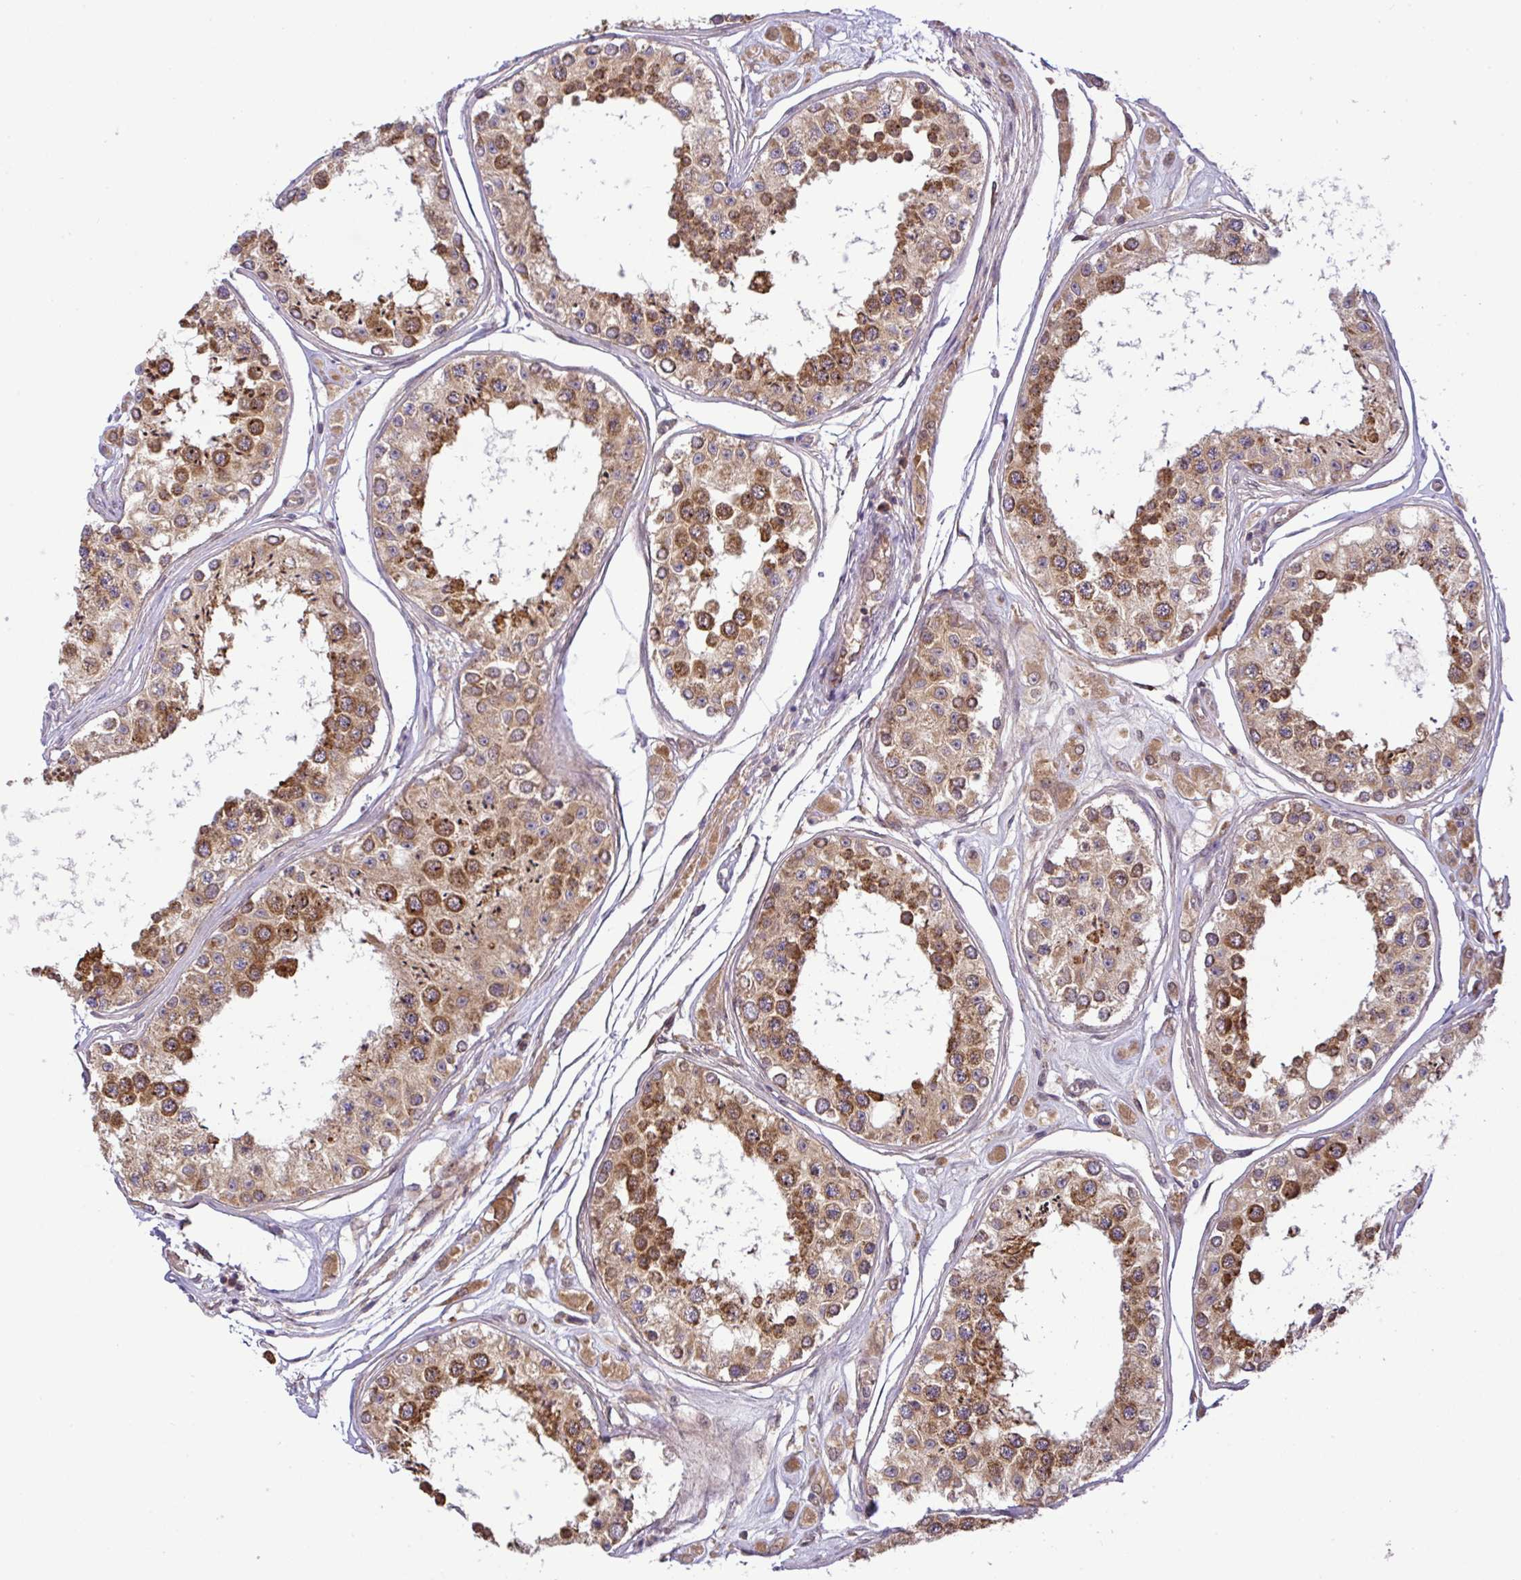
{"staining": {"intensity": "strong", "quantity": ">75%", "location": "cytoplasmic/membranous"}, "tissue": "testis", "cell_type": "Cells in seminiferous ducts", "image_type": "normal", "snomed": [{"axis": "morphology", "description": "Normal tissue, NOS"}, {"axis": "topography", "description": "Testis"}], "caption": "Strong cytoplasmic/membranous protein staining is present in about >75% of cells in seminiferous ducts in testis.", "gene": "UBE4A", "patient": {"sex": "male", "age": 25}}